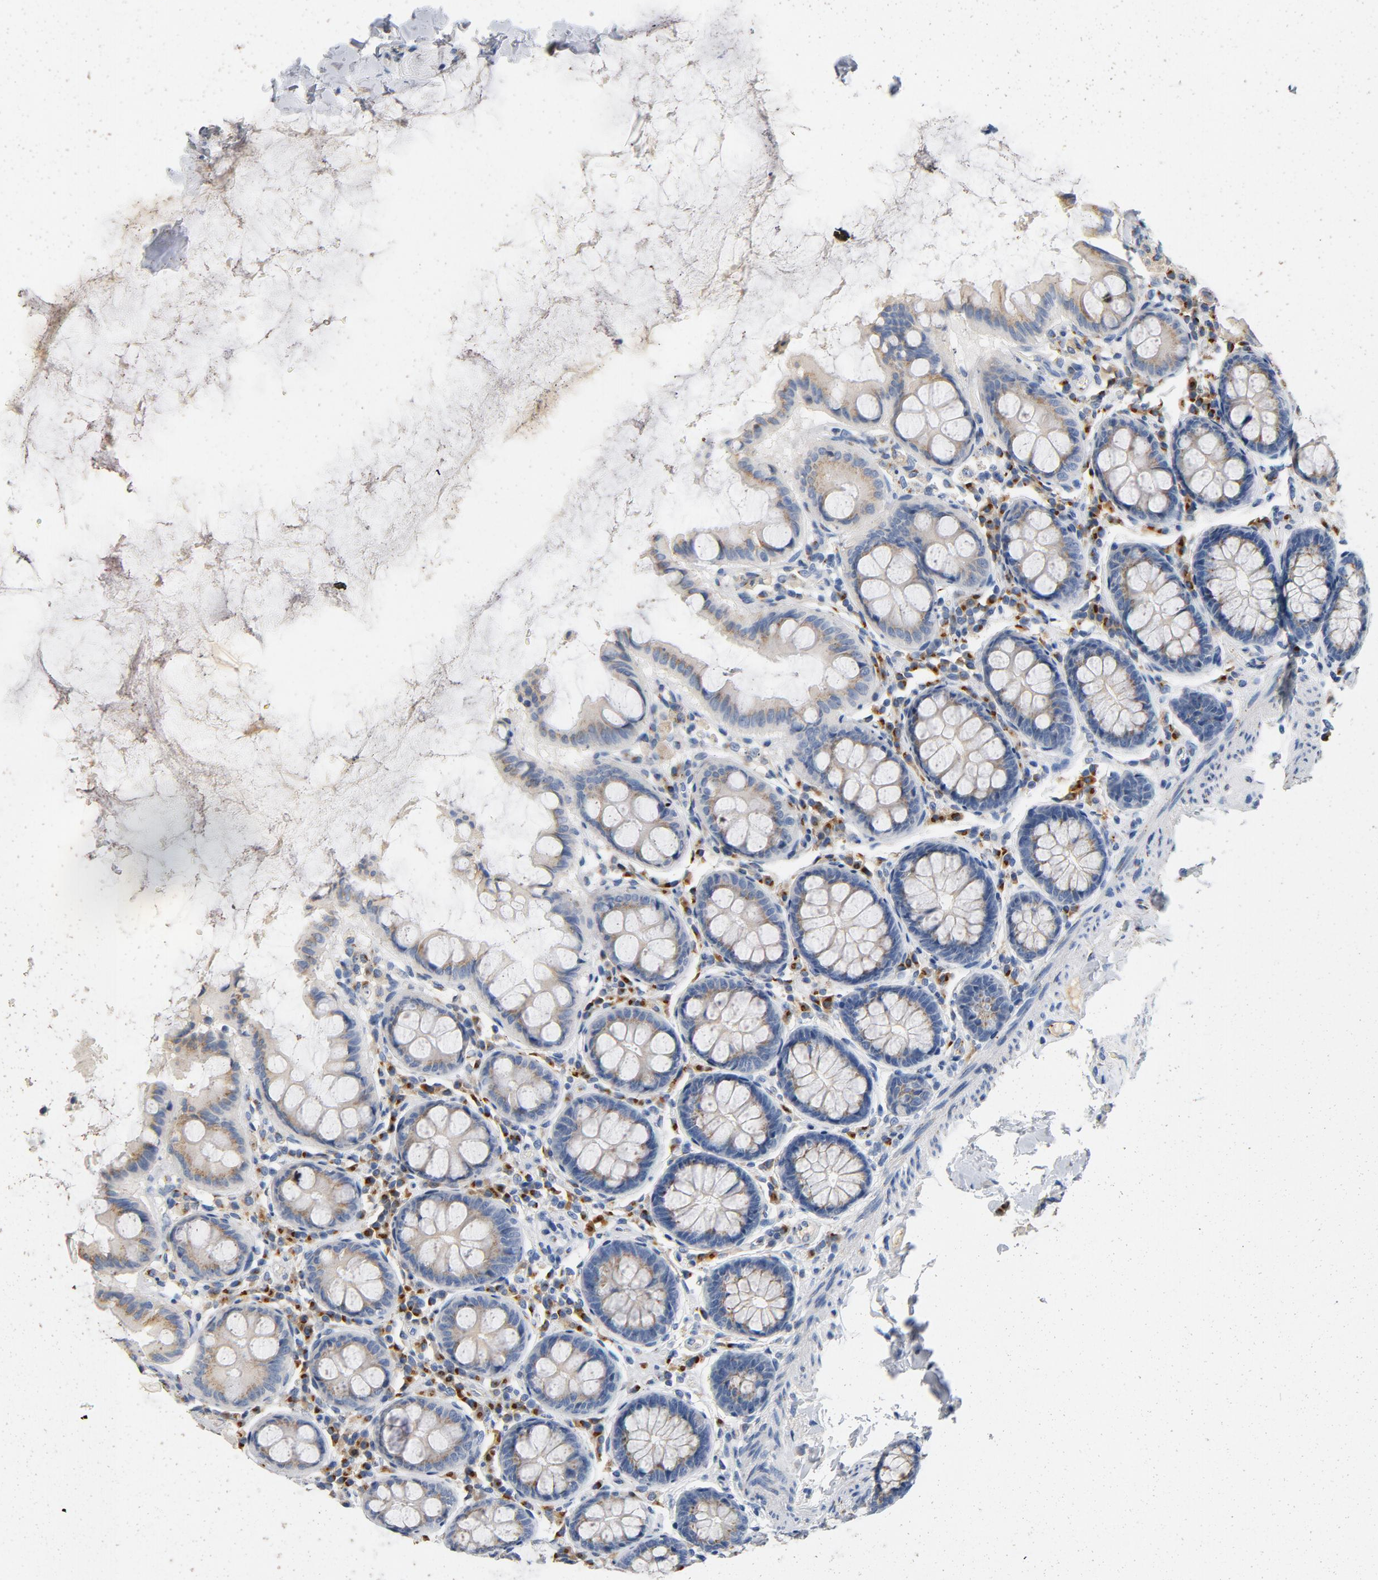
{"staining": {"intensity": "negative", "quantity": "none", "location": "none"}, "tissue": "colon", "cell_type": "Endothelial cells", "image_type": "normal", "snomed": [{"axis": "morphology", "description": "Normal tissue, NOS"}, {"axis": "topography", "description": "Colon"}], "caption": "An image of colon stained for a protein shows no brown staining in endothelial cells. Brightfield microscopy of immunohistochemistry (IHC) stained with DAB (brown) and hematoxylin (blue), captured at high magnification.", "gene": "LMAN2", "patient": {"sex": "female", "age": 61}}